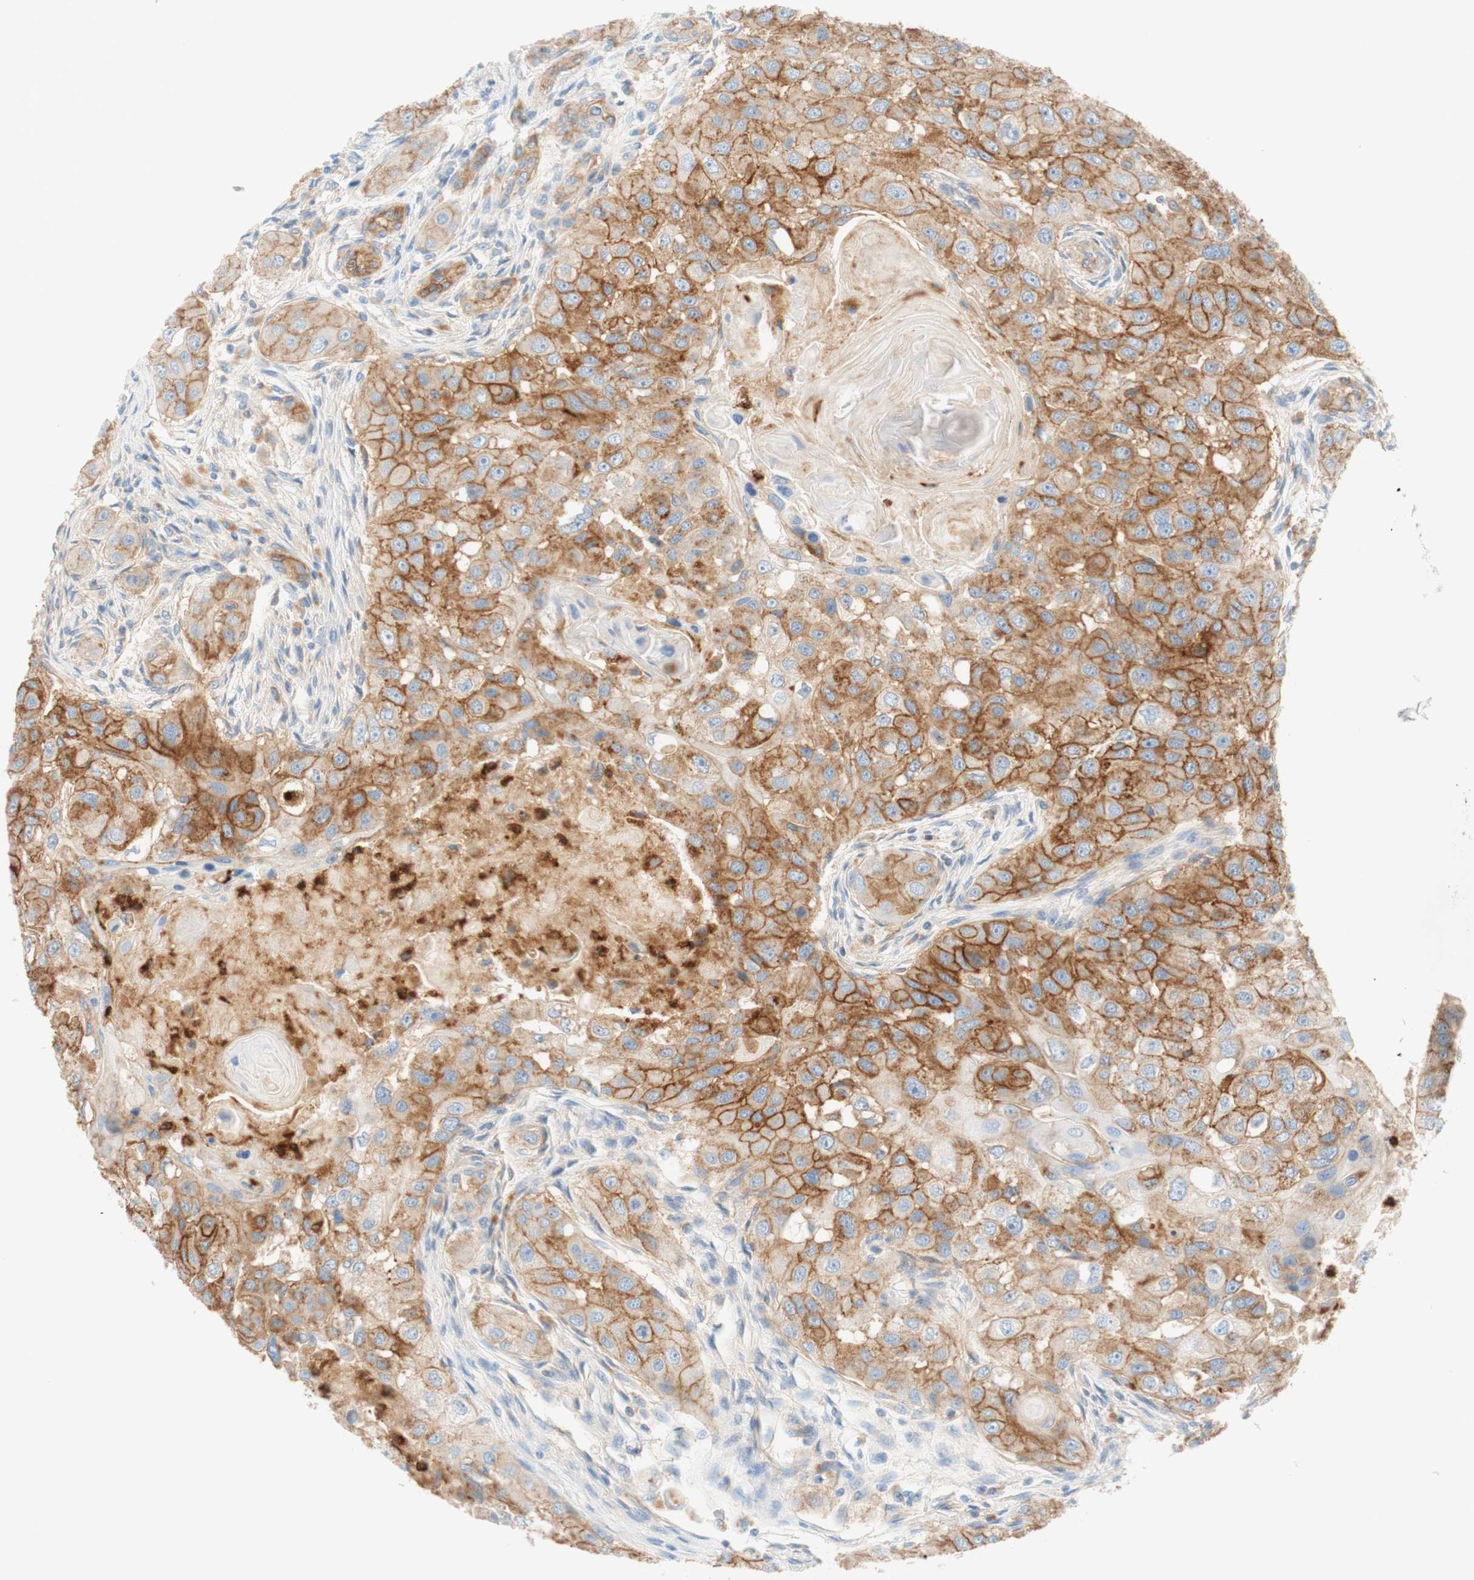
{"staining": {"intensity": "moderate", "quantity": ">75%", "location": "cytoplasmic/membranous"}, "tissue": "head and neck cancer", "cell_type": "Tumor cells", "image_type": "cancer", "snomed": [{"axis": "morphology", "description": "Normal tissue, NOS"}, {"axis": "morphology", "description": "Squamous cell carcinoma, NOS"}, {"axis": "topography", "description": "Skeletal muscle"}, {"axis": "topography", "description": "Head-Neck"}], "caption": "High-magnification brightfield microscopy of head and neck cancer stained with DAB (3,3'-diaminobenzidine) (brown) and counterstained with hematoxylin (blue). tumor cells exhibit moderate cytoplasmic/membranous staining is appreciated in about>75% of cells. (IHC, brightfield microscopy, high magnification).", "gene": "STOM", "patient": {"sex": "male", "age": 51}}